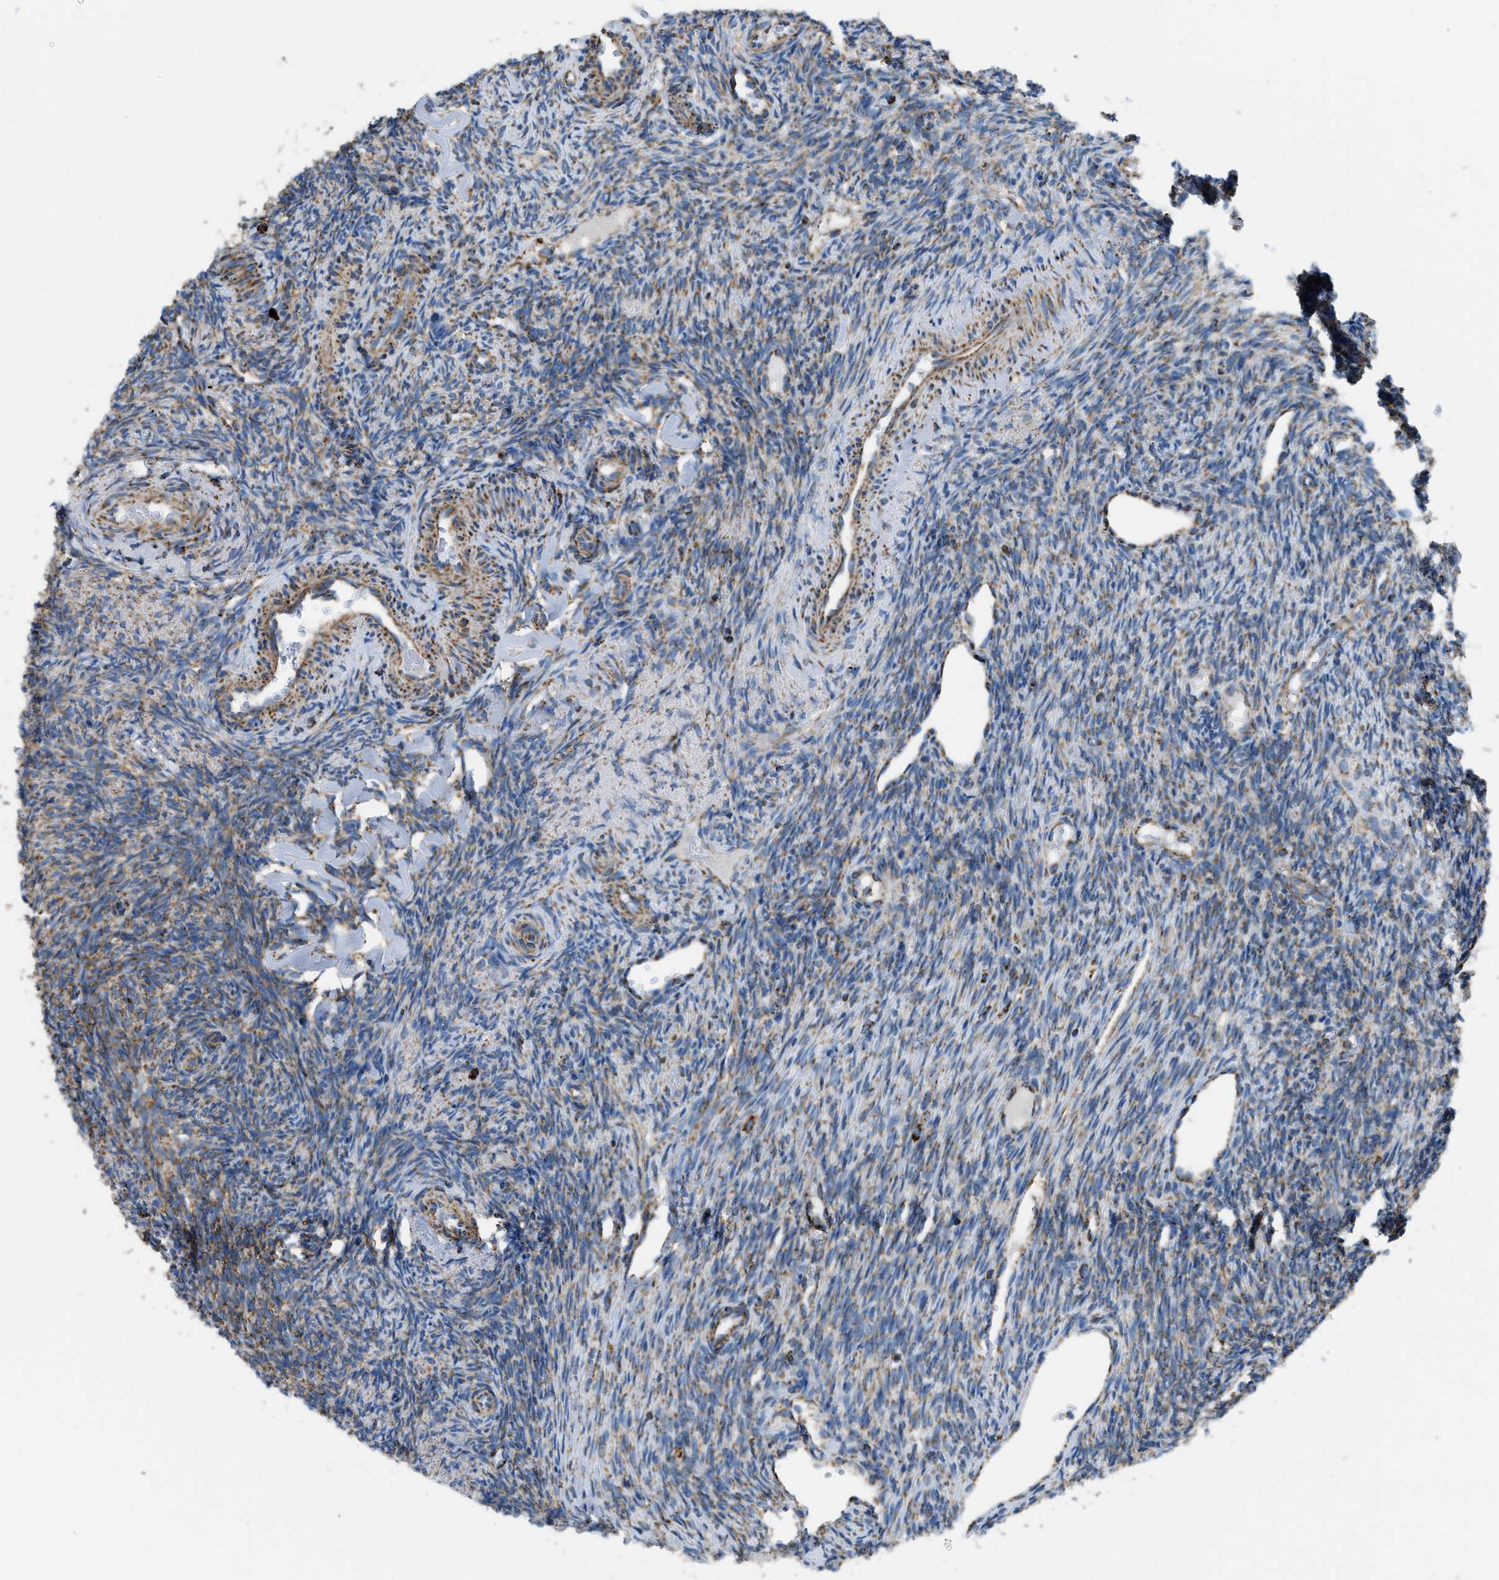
{"staining": {"intensity": "strong", "quantity": ">75%", "location": "cytoplasmic/membranous"}, "tissue": "ovary", "cell_type": "Follicle cells", "image_type": "normal", "snomed": [{"axis": "morphology", "description": "Normal tissue, NOS"}, {"axis": "topography", "description": "Ovary"}], "caption": "Human ovary stained for a protein (brown) demonstrates strong cytoplasmic/membranous positive staining in about >75% of follicle cells.", "gene": "ETFB", "patient": {"sex": "female", "age": 41}}